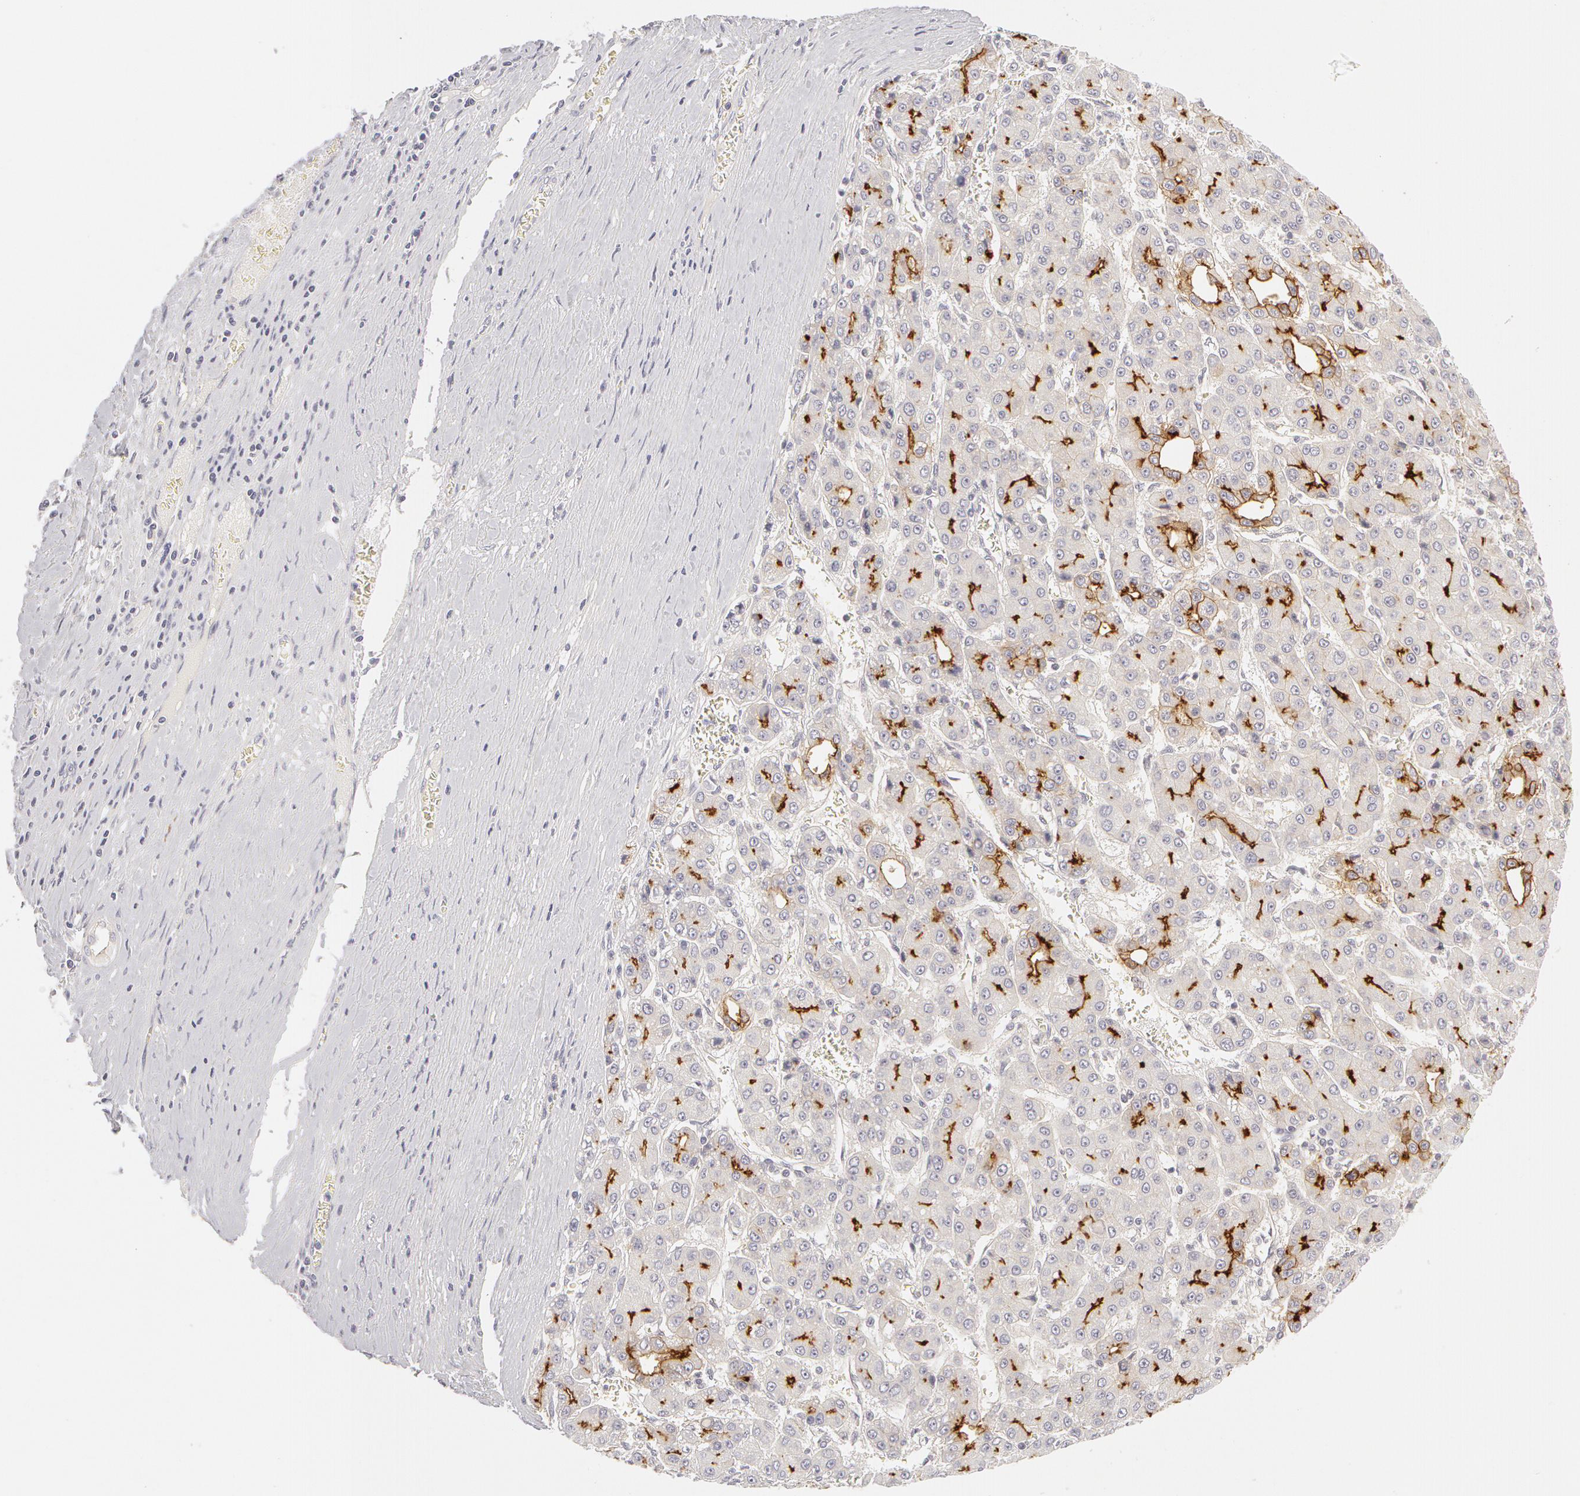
{"staining": {"intensity": "moderate", "quantity": "25%-75%", "location": "cytoplasmic/membranous"}, "tissue": "liver cancer", "cell_type": "Tumor cells", "image_type": "cancer", "snomed": [{"axis": "morphology", "description": "Carcinoma, Hepatocellular, NOS"}, {"axis": "topography", "description": "Liver"}], "caption": "Protein staining of hepatocellular carcinoma (liver) tissue displays moderate cytoplasmic/membranous expression in approximately 25%-75% of tumor cells.", "gene": "ABCB1", "patient": {"sex": "male", "age": 69}}